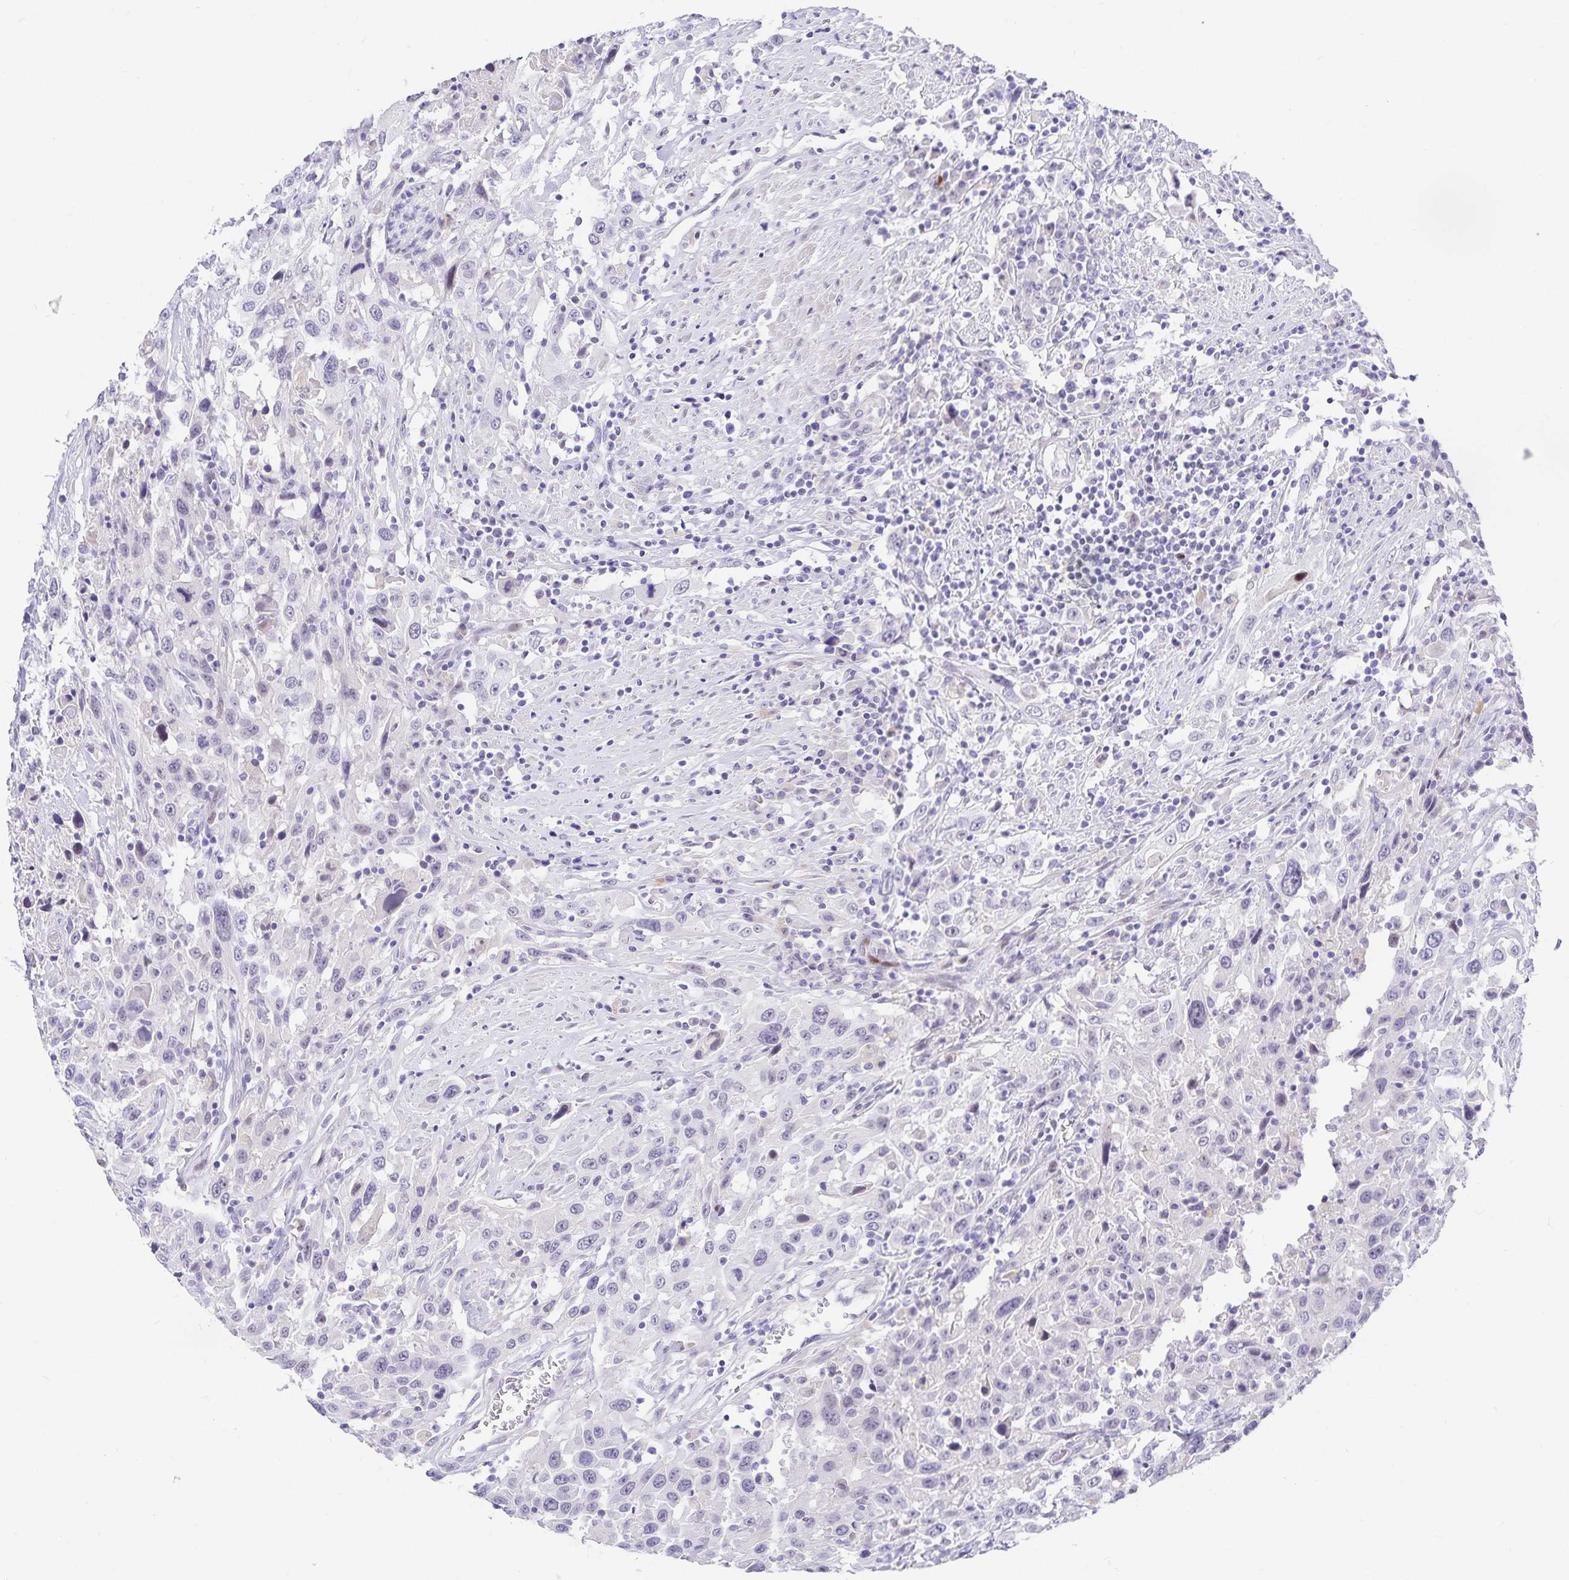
{"staining": {"intensity": "negative", "quantity": "none", "location": "none"}, "tissue": "urothelial cancer", "cell_type": "Tumor cells", "image_type": "cancer", "snomed": [{"axis": "morphology", "description": "Urothelial carcinoma, High grade"}, {"axis": "topography", "description": "Urinary bladder"}], "caption": "This is a histopathology image of immunohistochemistry staining of urothelial cancer, which shows no staining in tumor cells. Brightfield microscopy of IHC stained with DAB (3,3'-diaminobenzidine) (brown) and hematoxylin (blue), captured at high magnification.", "gene": "KBTBD13", "patient": {"sex": "male", "age": 61}}